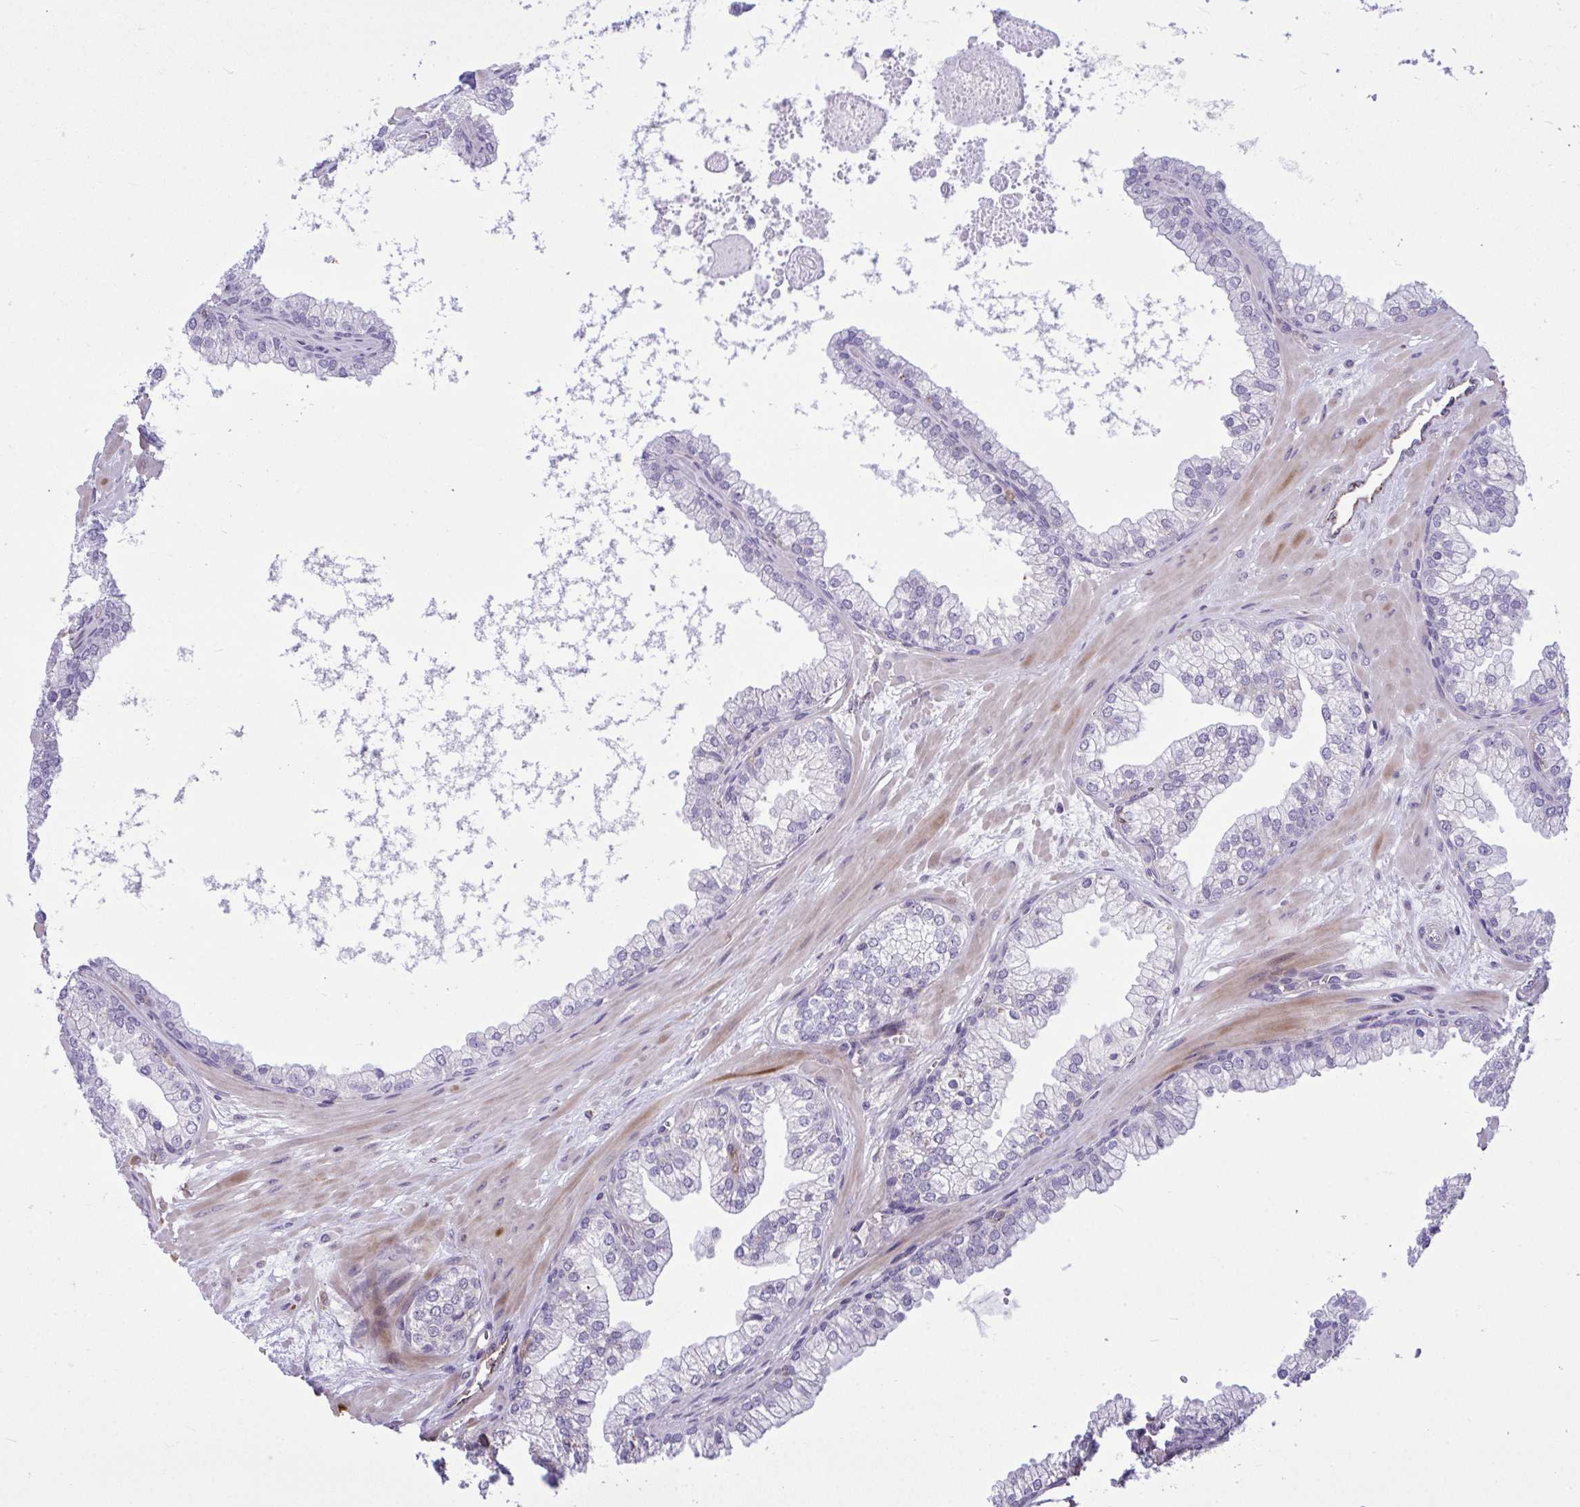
{"staining": {"intensity": "negative", "quantity": "none", "location": "none"}, "tissue": "prostate", "cell_type": "Glandular cells", "image_type": "normal", "snomed": [{"axis": "morphology", "description": "Normal tissue, NOS"}, {"axis": "topography", "description": "Prostate"}, {"axis": "topography", "description": "Peripheral nerve tissue"}], "caption": "IHC of unremarkable human prostate reveals no staining in glandular cells.", "gene": "CD101", "patient": {"sex": "male", "age": 61}}